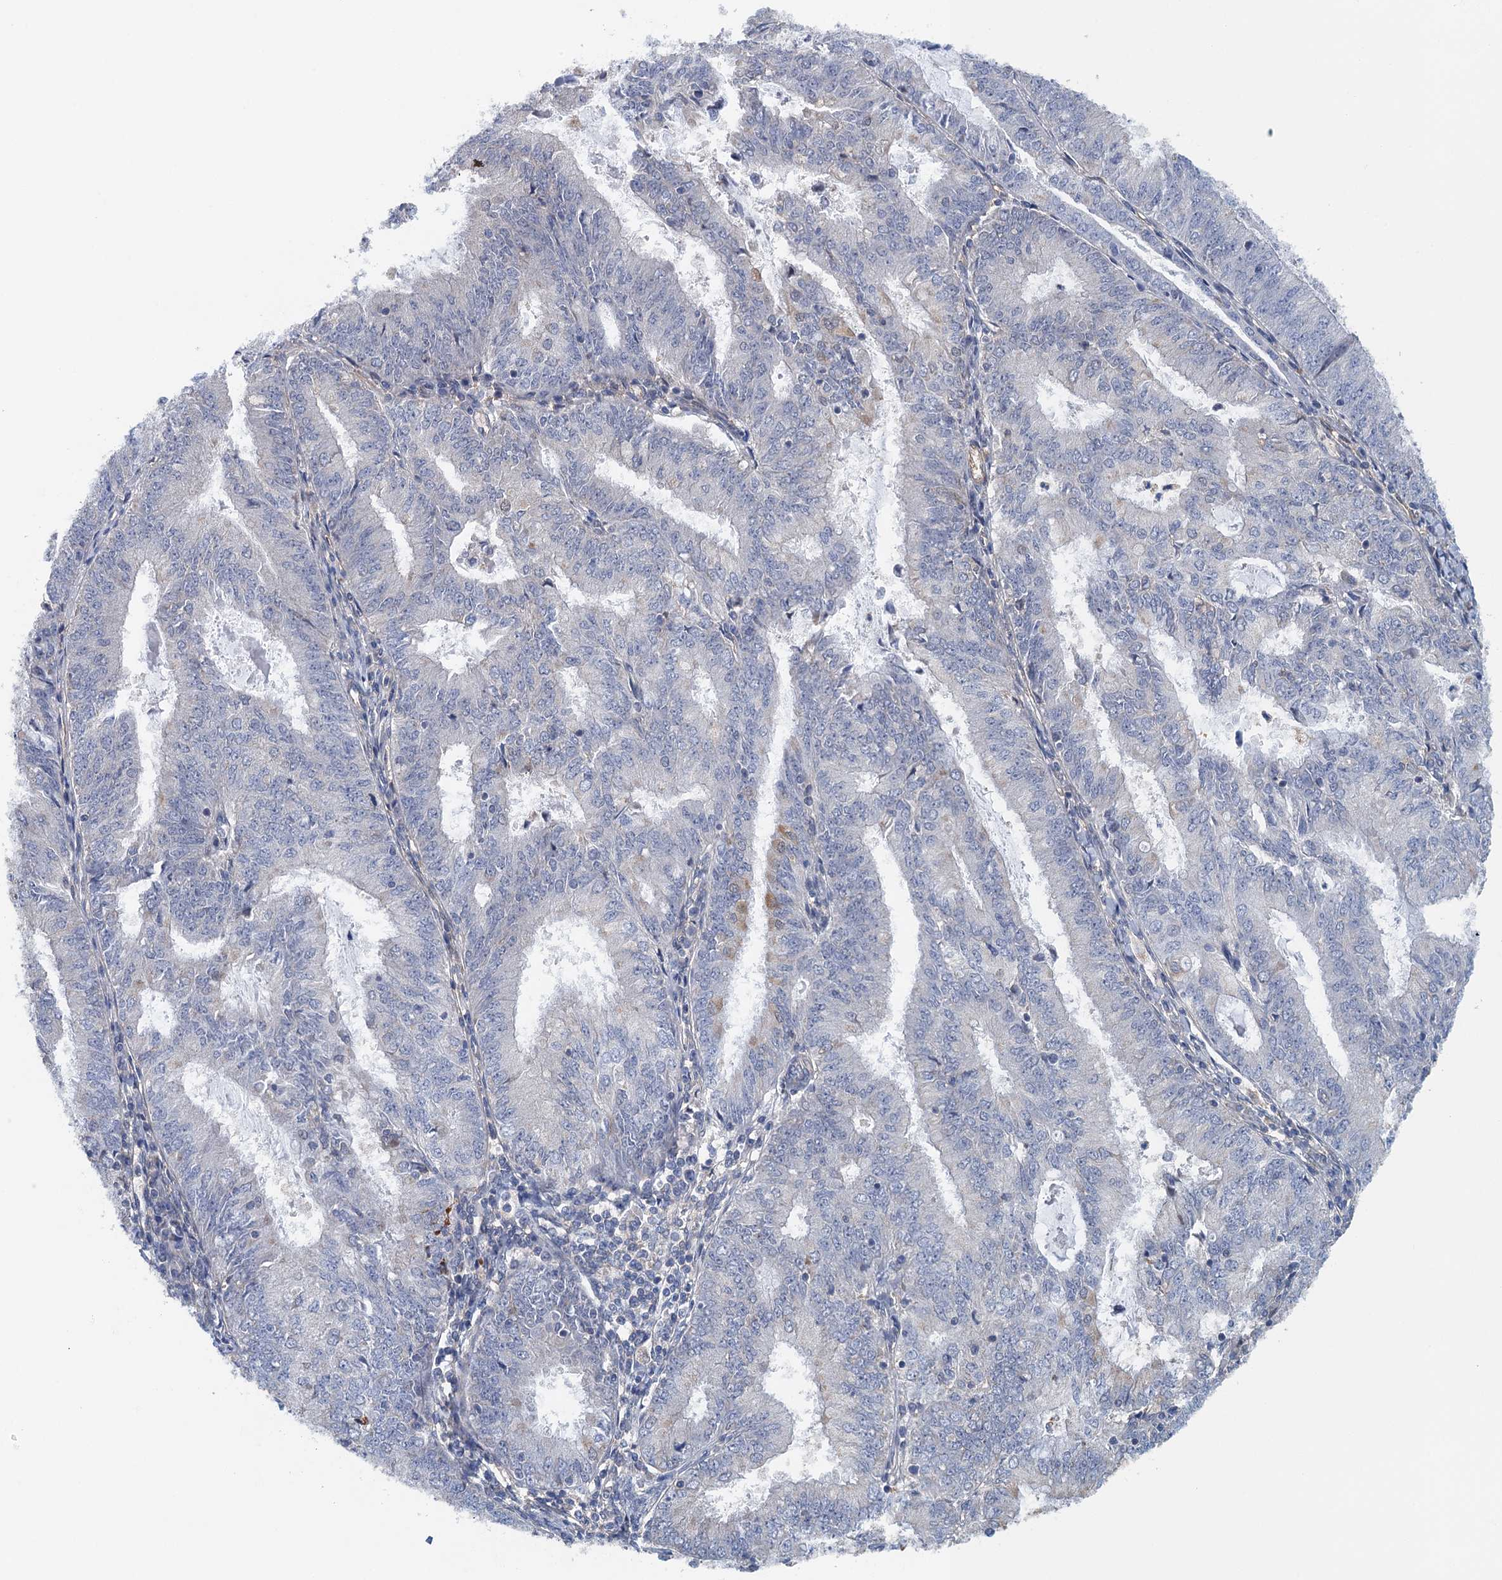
{"staining": {"intensity": "negative", "quantity": "none", "location": "none"}, "tissue": "endometrial cancer", "cell_type": "Tumor cells", "image_type": "cancer", "snomed": [{"axis": "morphology", "description": "Adenocarcinoma, NOS"}, {"axis": "topography", "description": "Endometrium"}], "caption": "The micrograph displays no staining of tumor cells in endometrial adenocarcinoma.", "gene": "RSAD2", "patient": {"sex": "female", "age": 57}}